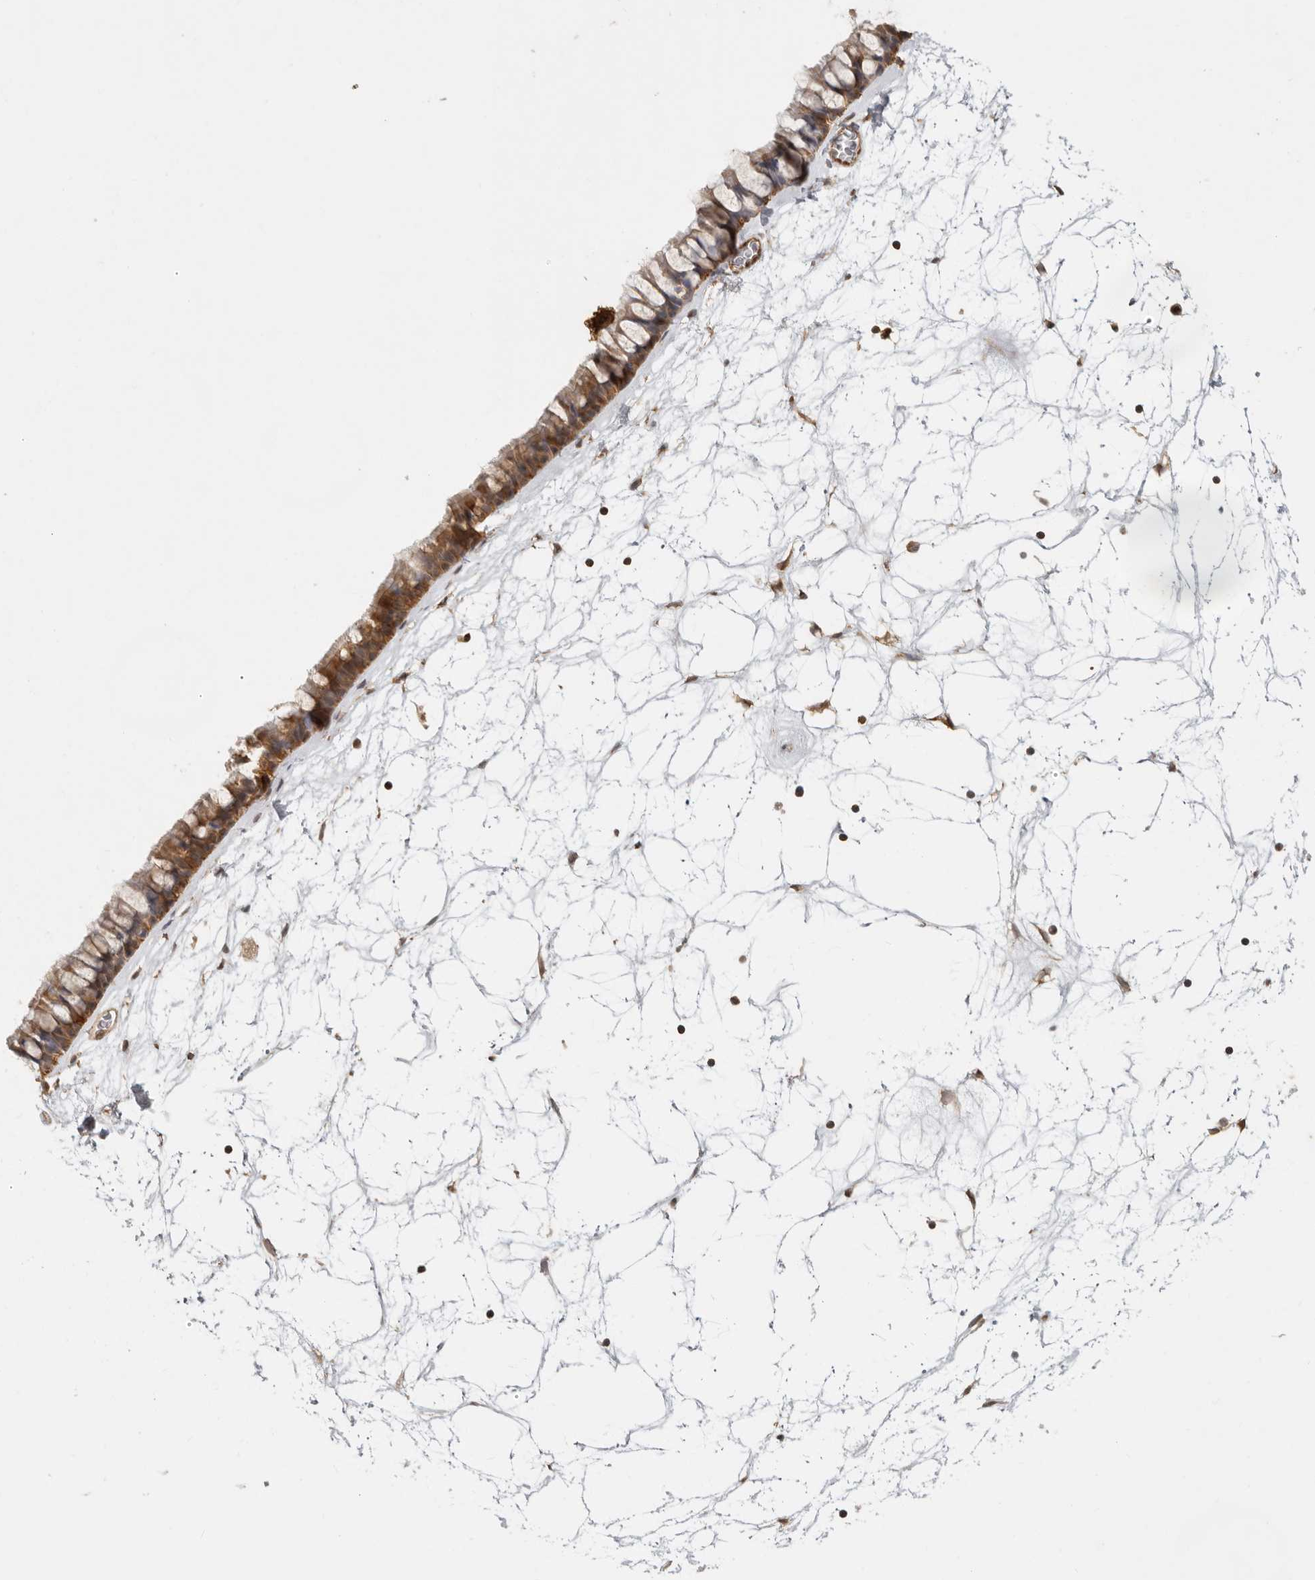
{"staining": {"intensity": "moderate", "quantity": ">75%", "location": "cytoplasmic/membranous,nuclear"}, "tissue": "nasopharynx", "cell_type": "Respiratory epithelial cells", "image_type": "normal", "snomed": [{"axis": "morphology", "description": "Normal tissue, NOS"}, {"axis": "topography", "description": "Nasopharynx"}], "caption": "Respiratory epithelial cells display medium levels of moderate cytoplasmic/membranous,nuclear expression in about >75% of cells in normal human nasopharynx.", "gene": "PSMA5", "patient": {"sex": "male", "age": 64}}